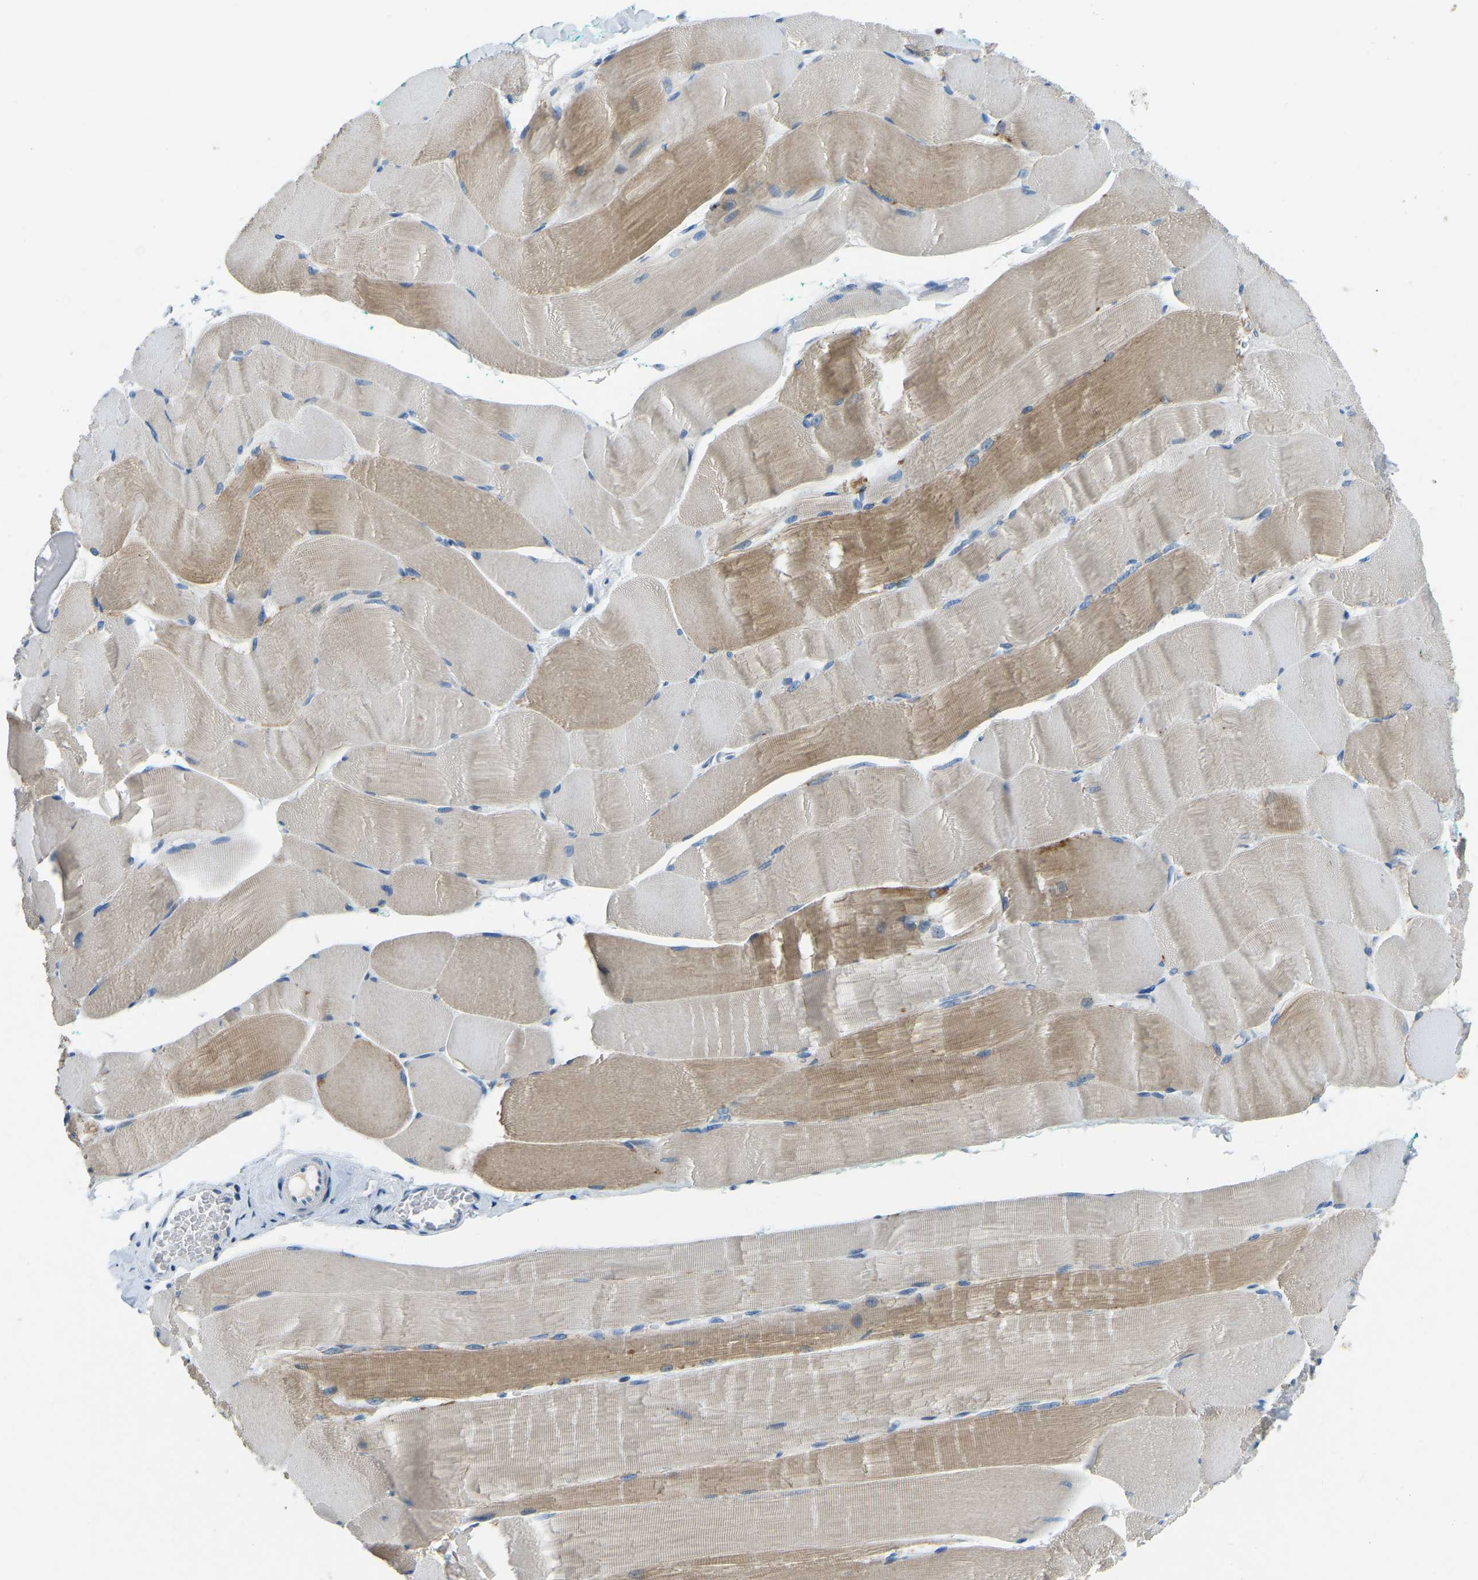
{"staining": {"intensity": "moderate", "quantity": "25%-75%", "location": "cytoplasmic/membranous"}, "tissue": "skeletal muscle", "cell_type": "Myocytes", "image_type": "normal", "snomed": [{"axis": "morphology", "description": "Normal tissue, NOS"}, {"axis": "morphology", "description": "Squamous cell carcinoma, NOS"}, {"axis": "topography", "description": "Skeletal muscle"}], "caption": "About 25%-75% of myocytes in benign human skeletal muscle show moderate cytoplasmic/membranous protein staining as visualized by brown immunohistochemical staining.", "gene": "XIRP1", "patient": {"sex": "male", "age": 51}}